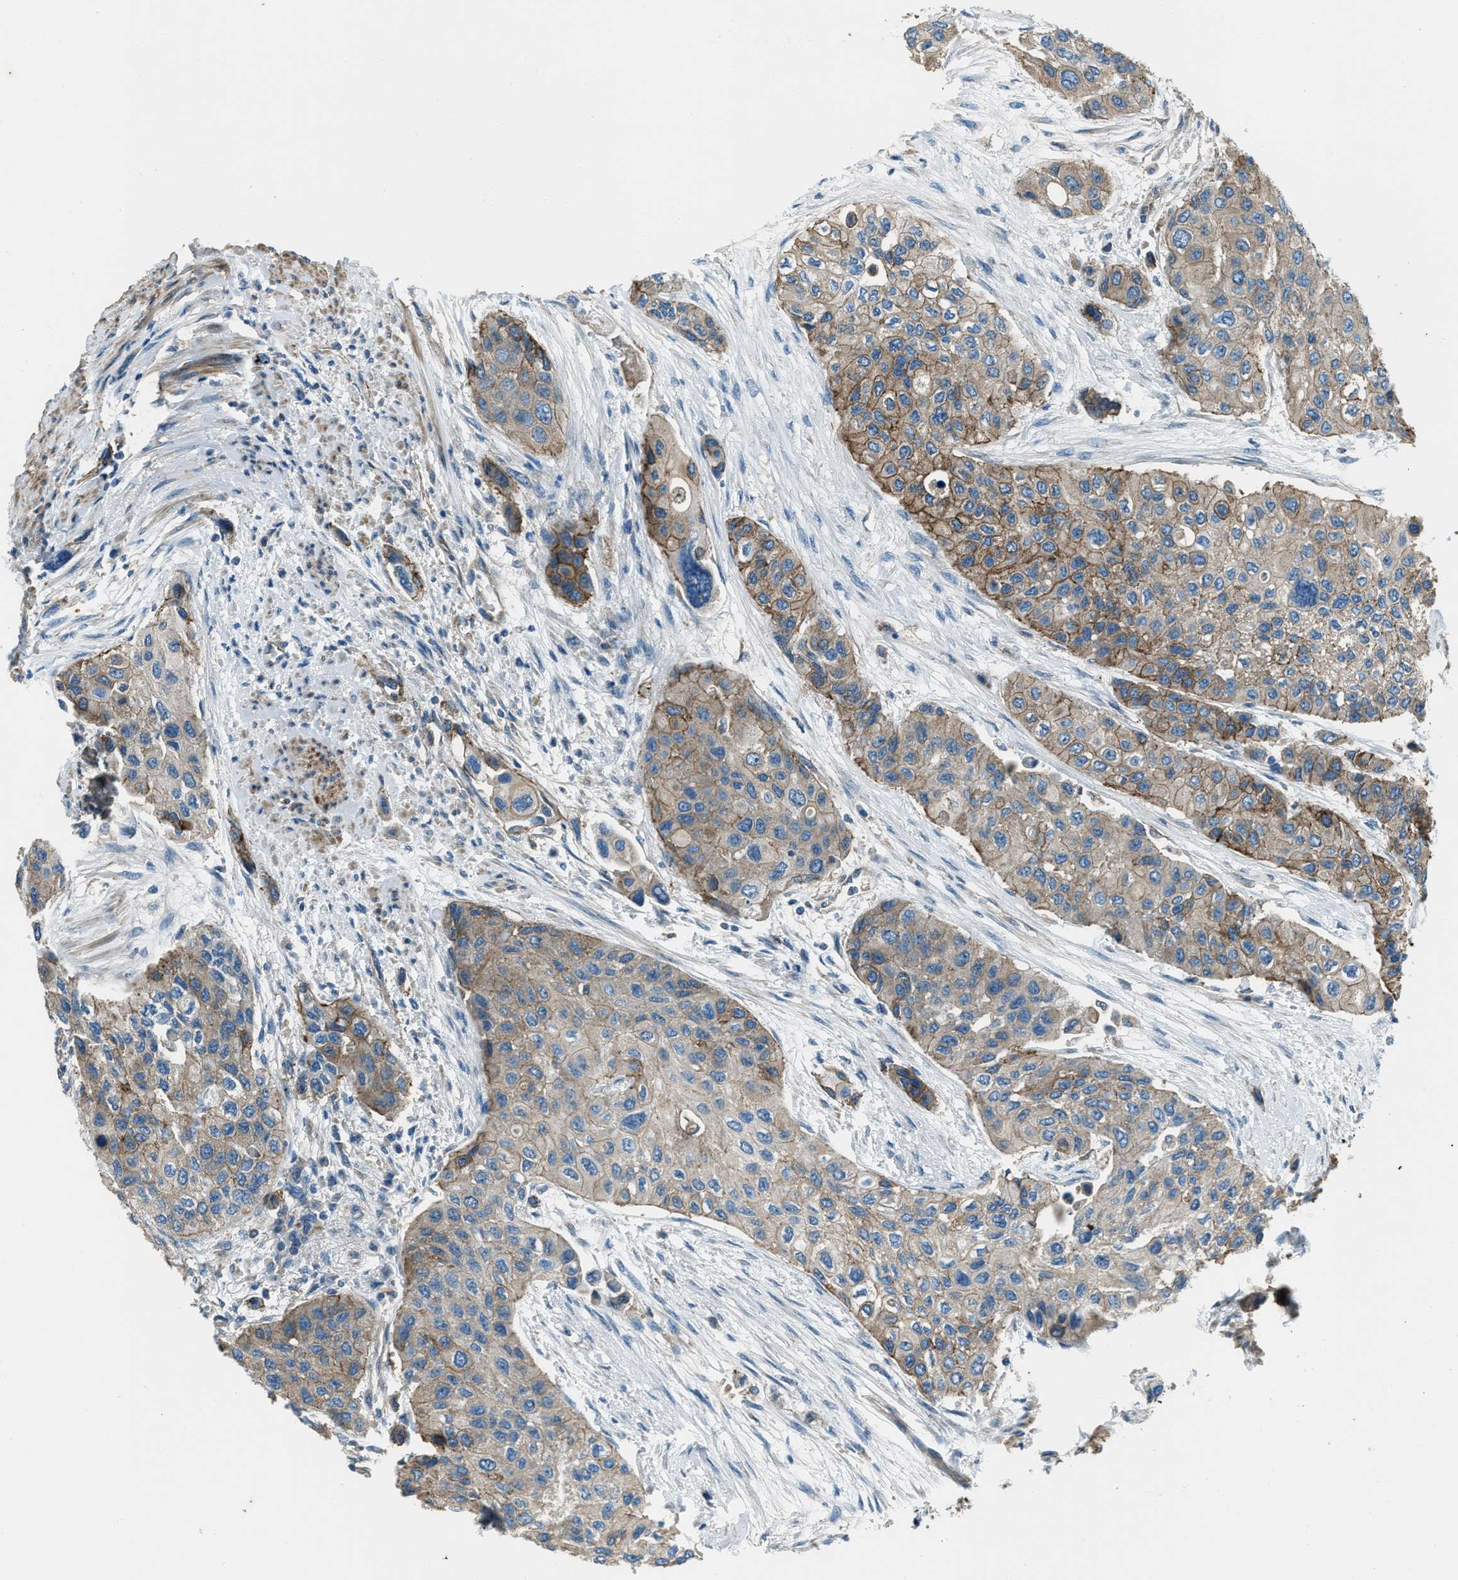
{"staining": {"intensity": "moderate", "quantity": ">75%", "location": "cytoplasmic/membranous"}, "tissue": "urothelial cancer", "cell_type": "Tumor cells", "image_type": "cancer", "snomed": [{"axis": "morphology", "description": "Urothelial carcinoma, High grade"}, {"axis": "topography", "description": "Urinary bladder"}], "caption": "Human urothelial cancer stained for a protein (brown) shows moderate cytoplasmic/membranous positive expression in about >75% of tumor cells.", "gene": "SVIL", "patient": {"sex": "female", "age": 56}}